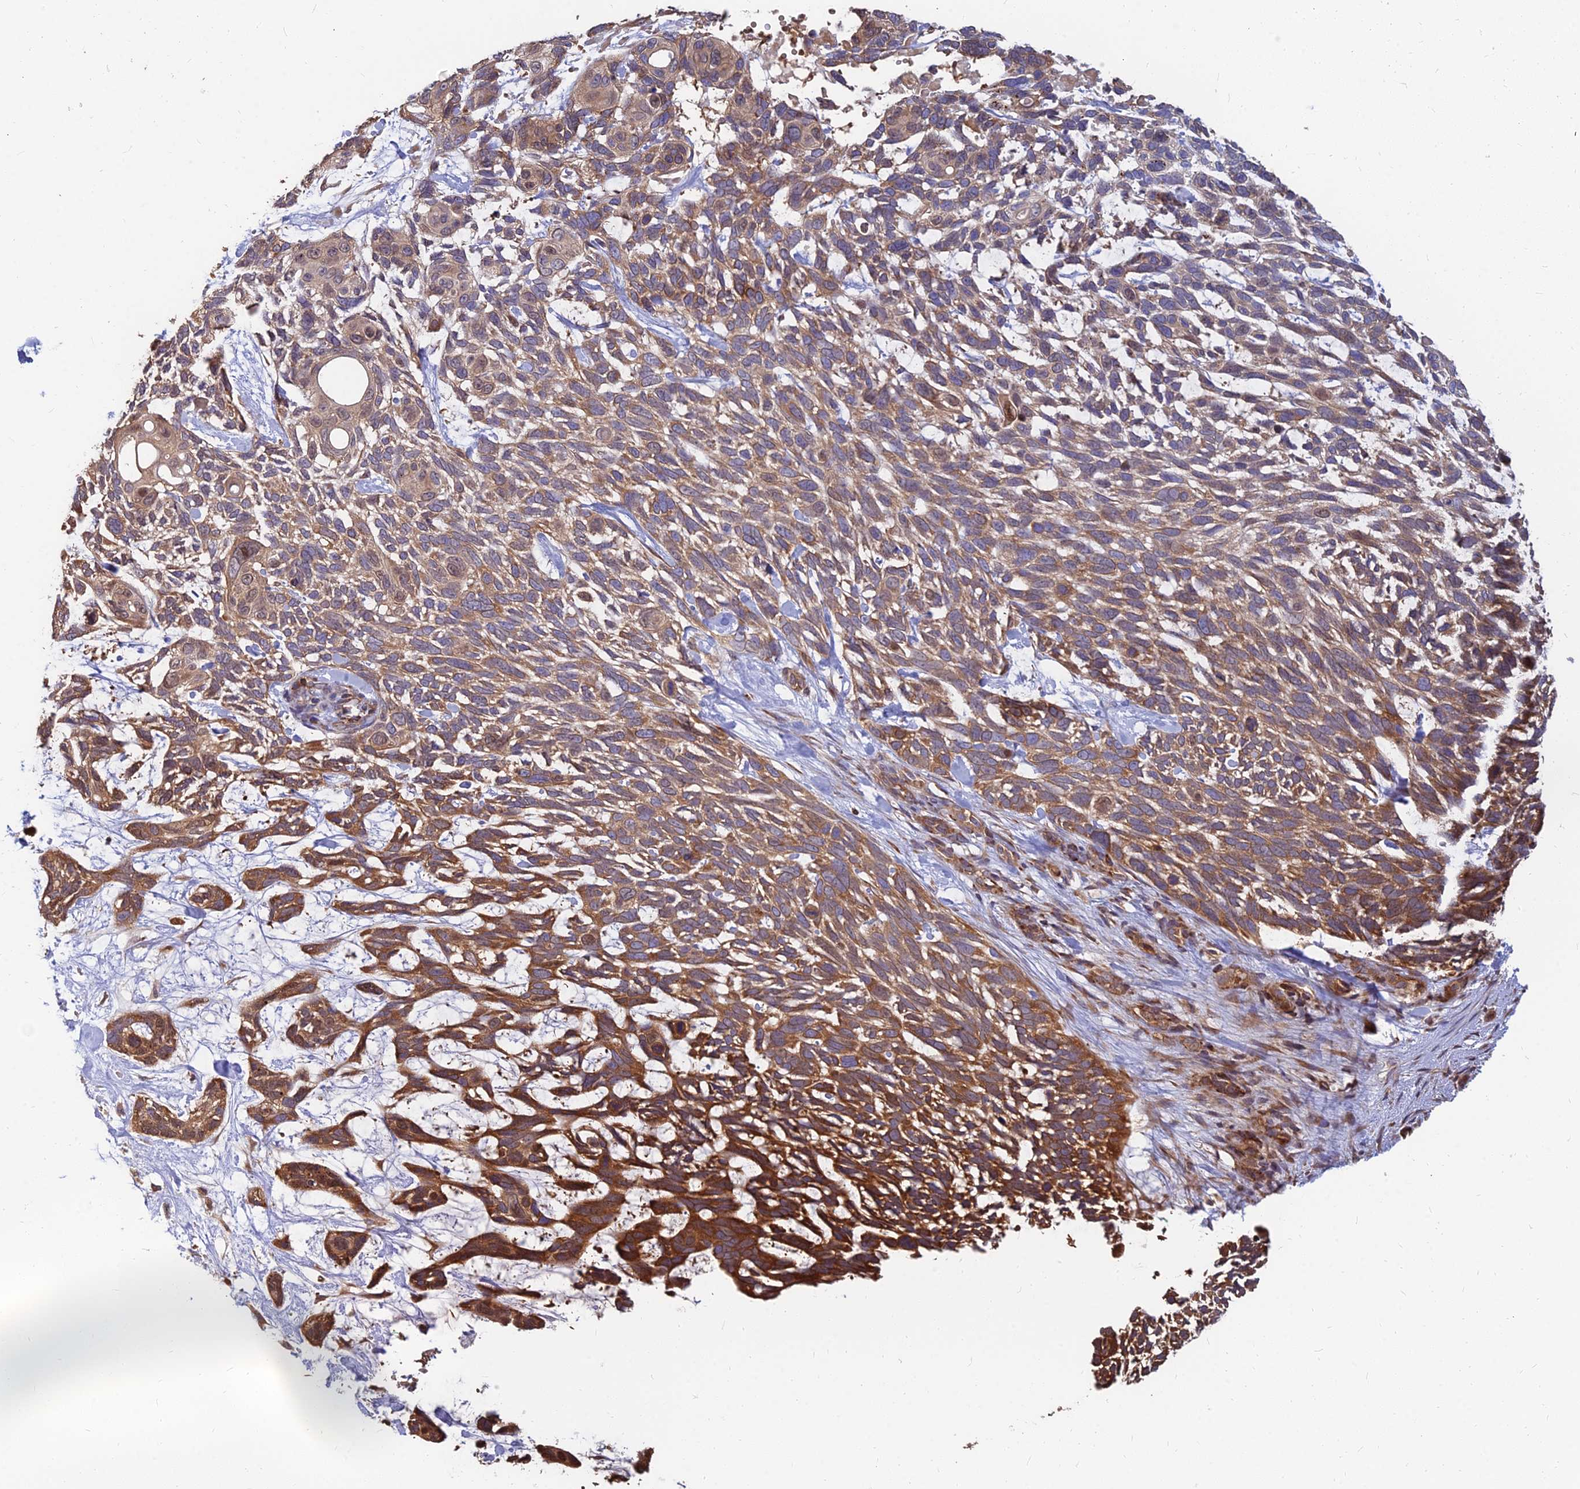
{"staining": {"intensity": "moderate", "quantity": ">75%", "location": "cytoplasmic/membranous"}, "tissue": "skin cancer", "cell_type": "Tumor cells", "image_type": "cancer", "snomed": [{"axis": "morphology", "description": "Basal cell carcinoma"}, {"axis": "topography", "description": "Skin"}], "caption": "An immunohistochemistry micrograph of neoplastic tissue is shown. Protein staining in brown highlights moderate cytoplasmic/membranous positivity in basal cell carcinoma (skin) within tumor cells. (IHC, brightfield microscopy, high magnification).", "gene": "CCT6B", "patient": {"sex": "male", "age": 88}}